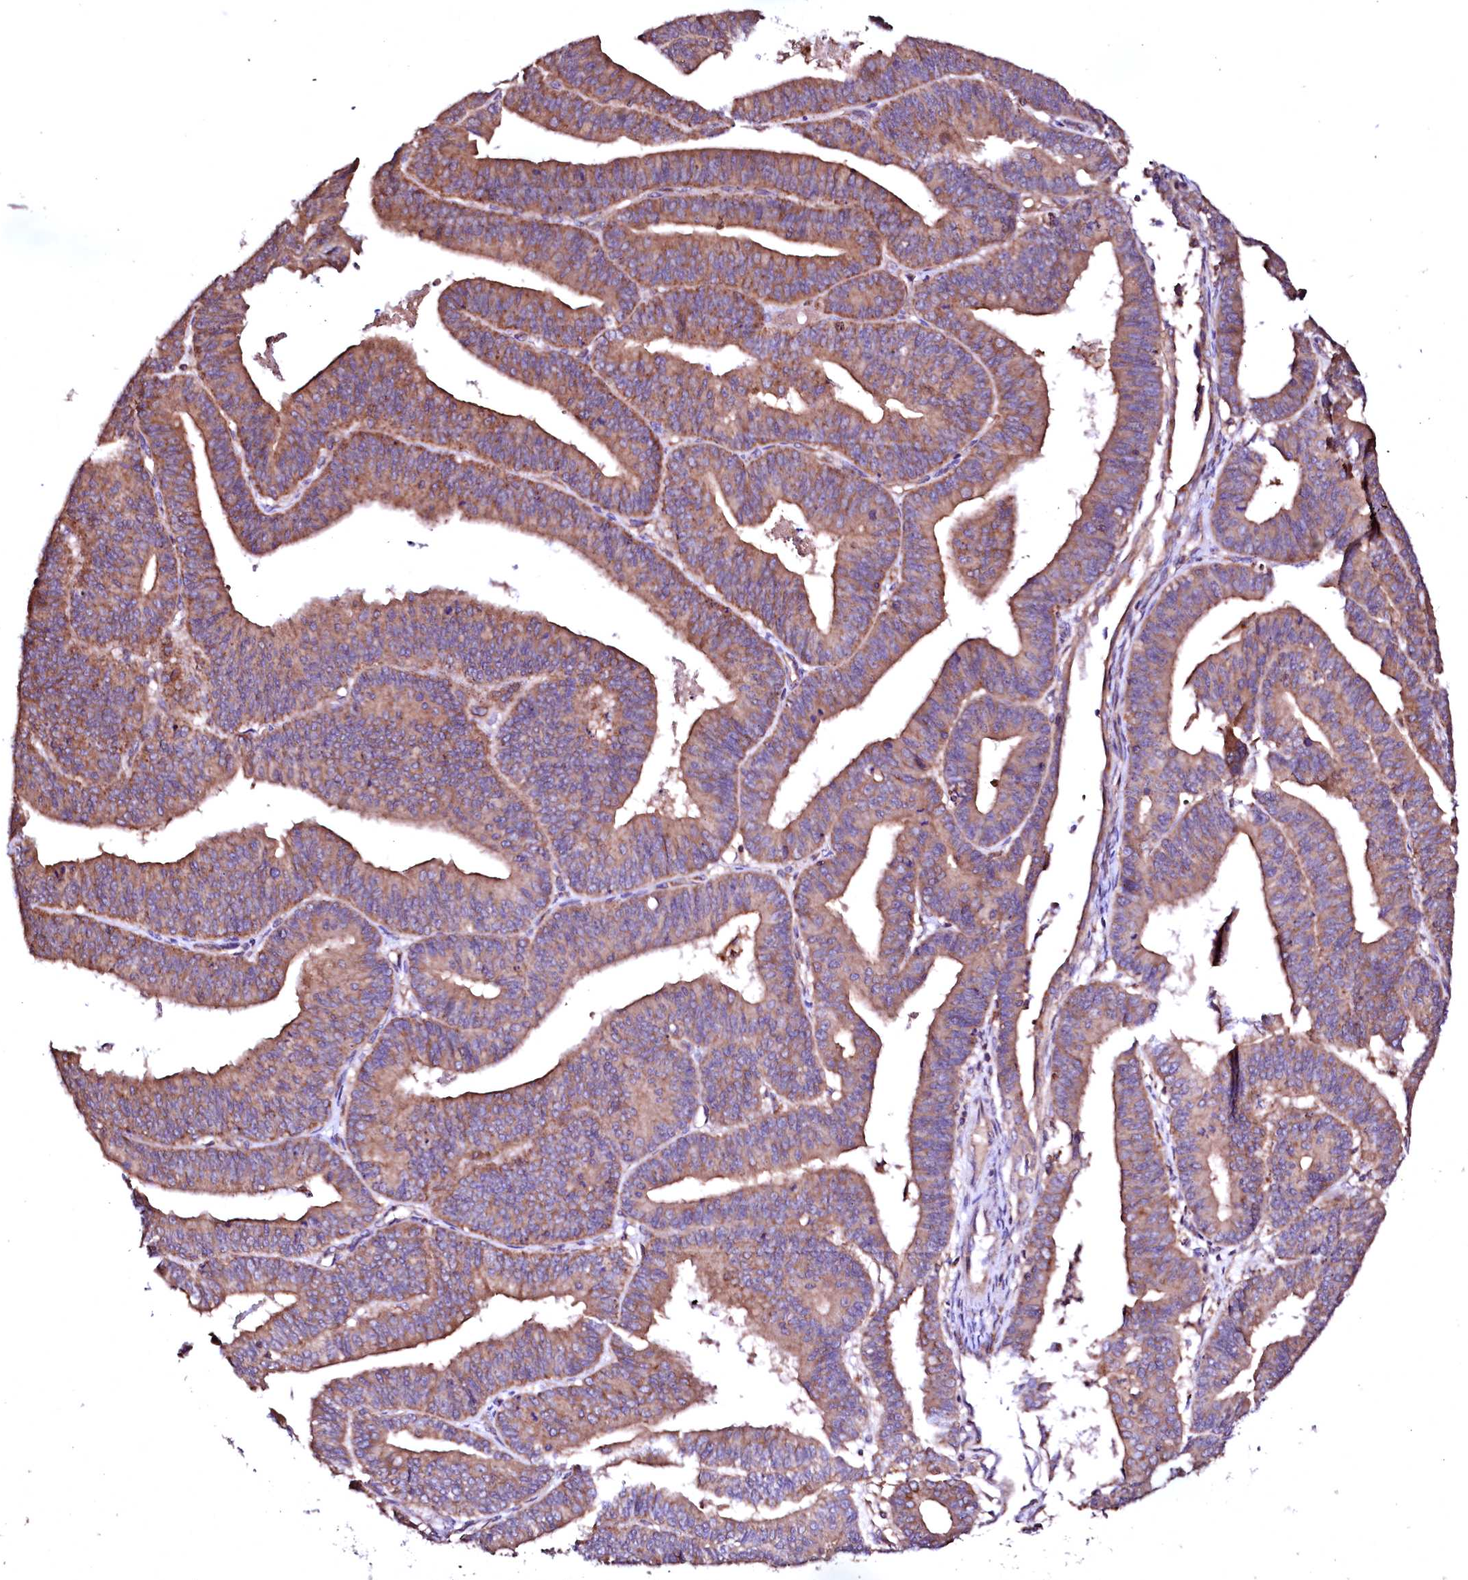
{"staining": {"intensity": "moderate", "quantity": ">75%", "location": "cytoplasmic/membranous"}, "tissue": "endometrial cancer", "cell_type": "Tumor cells", "image_type": "cancer", "snomed": [{"axis": "morphology", "description": "Adenocarcinoma, NOS"}, {"axis": "topography", "description": "Endometrium"}], "caption": "This image shows endometrial cancer stained with IHC to label a protein in brown. The cytoplasmic/membranous of tumor cells show moderate positivity for the protein. Nuclei are counter-stained blue.", "gene": "ST3GAL1", "patient": {"sex": "female", "age": 73}}